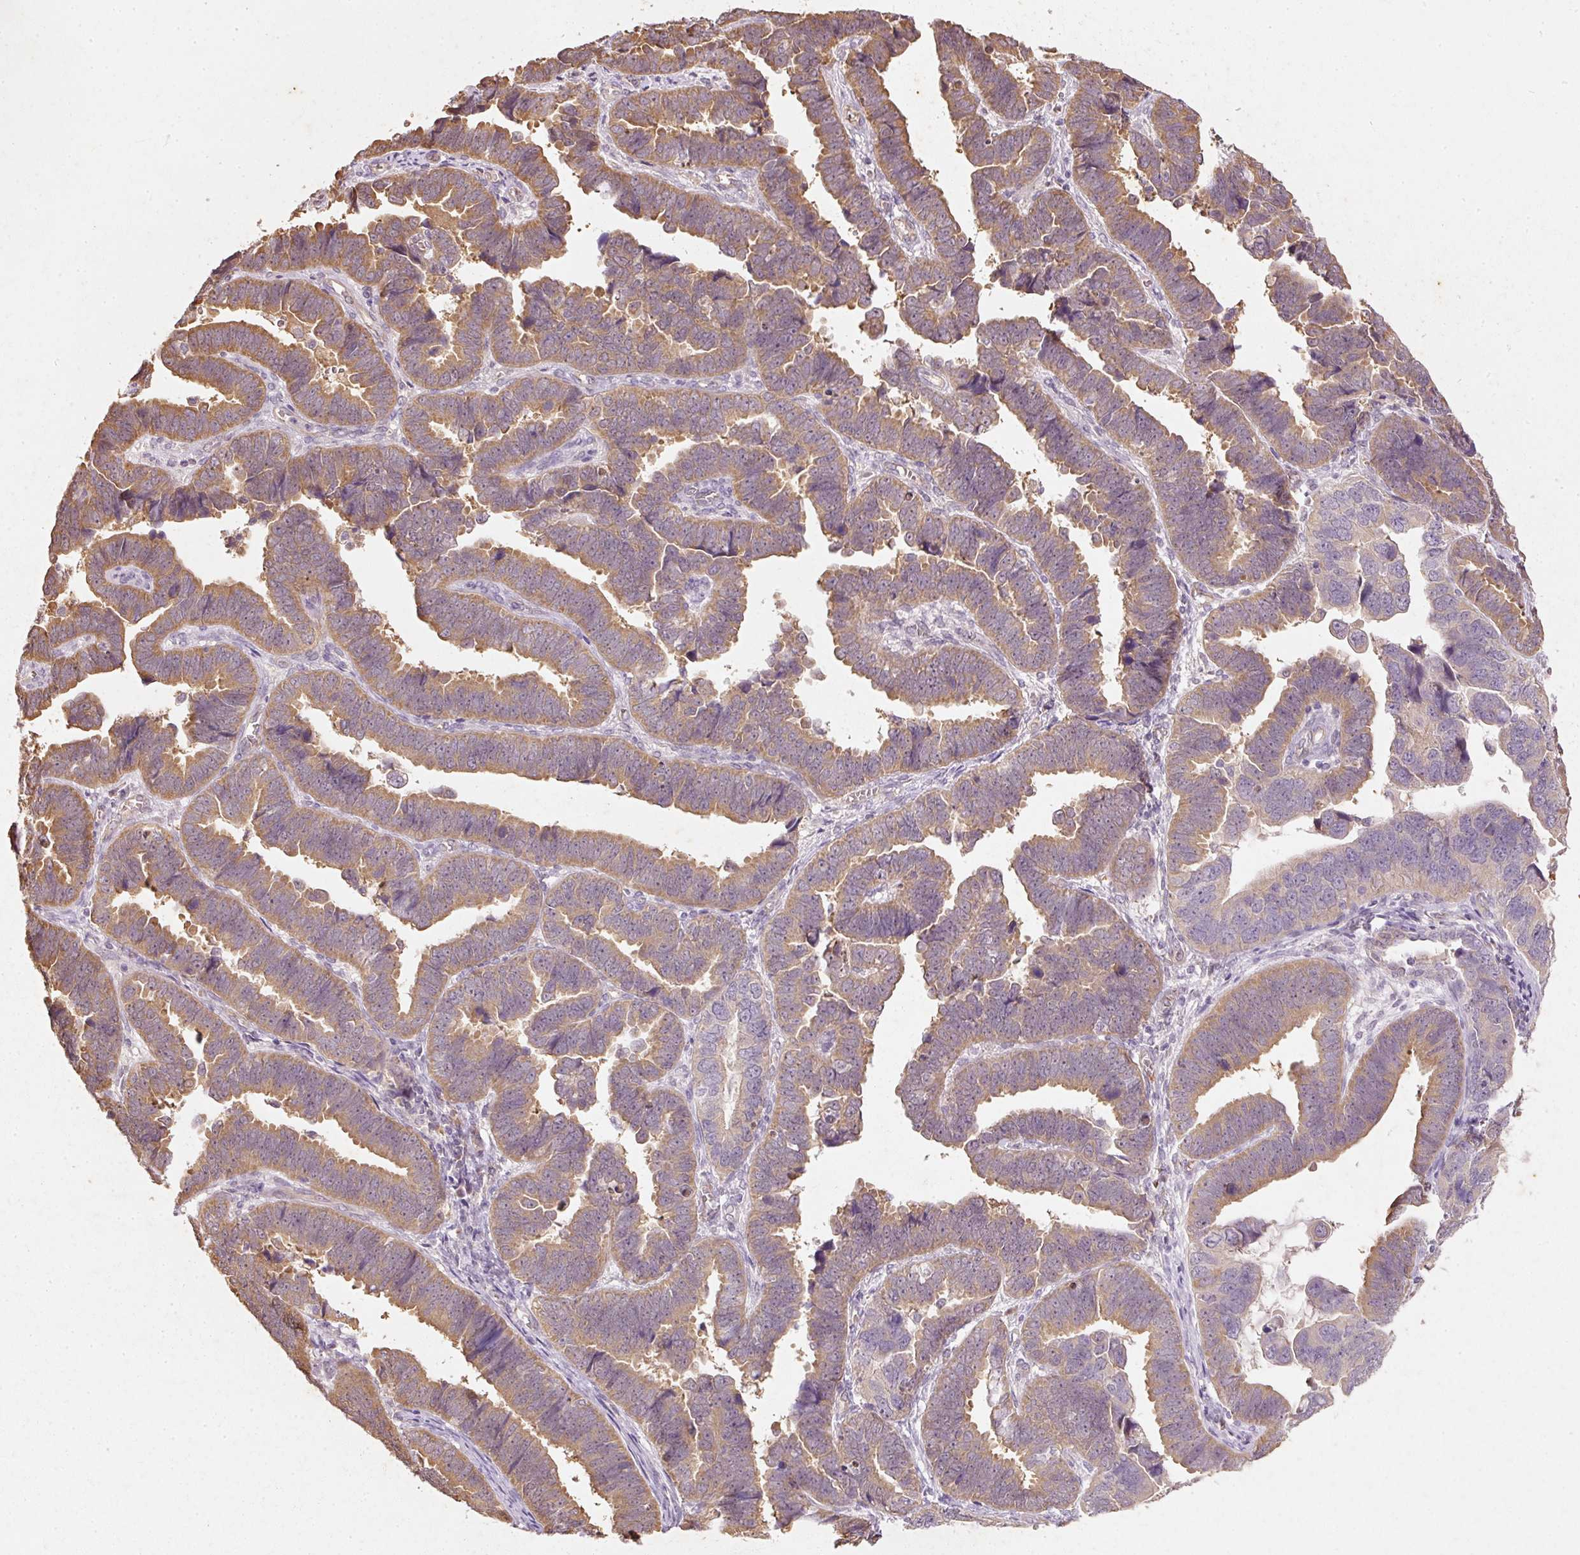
{"staining": {"intensity": "moderate", "quantity": ">75%", "location": "cytoplasmic/membranous"}, "tissue": "endometrial cancer", "cell_type": "Tumor cells", "image_type": "cancer", "snomed": [{"axis": "morphology", "description": "Adenocarcinoma, NOS"}, {"axis": "topography", "description": "Endometrium"}], "caption": "Adenocarcinoma (endometrial) stained with a protein marker demonstrates moderate staining in tumor cells.", "gene": "RGL2", "patient": {"sex": "female", "age": 75}}